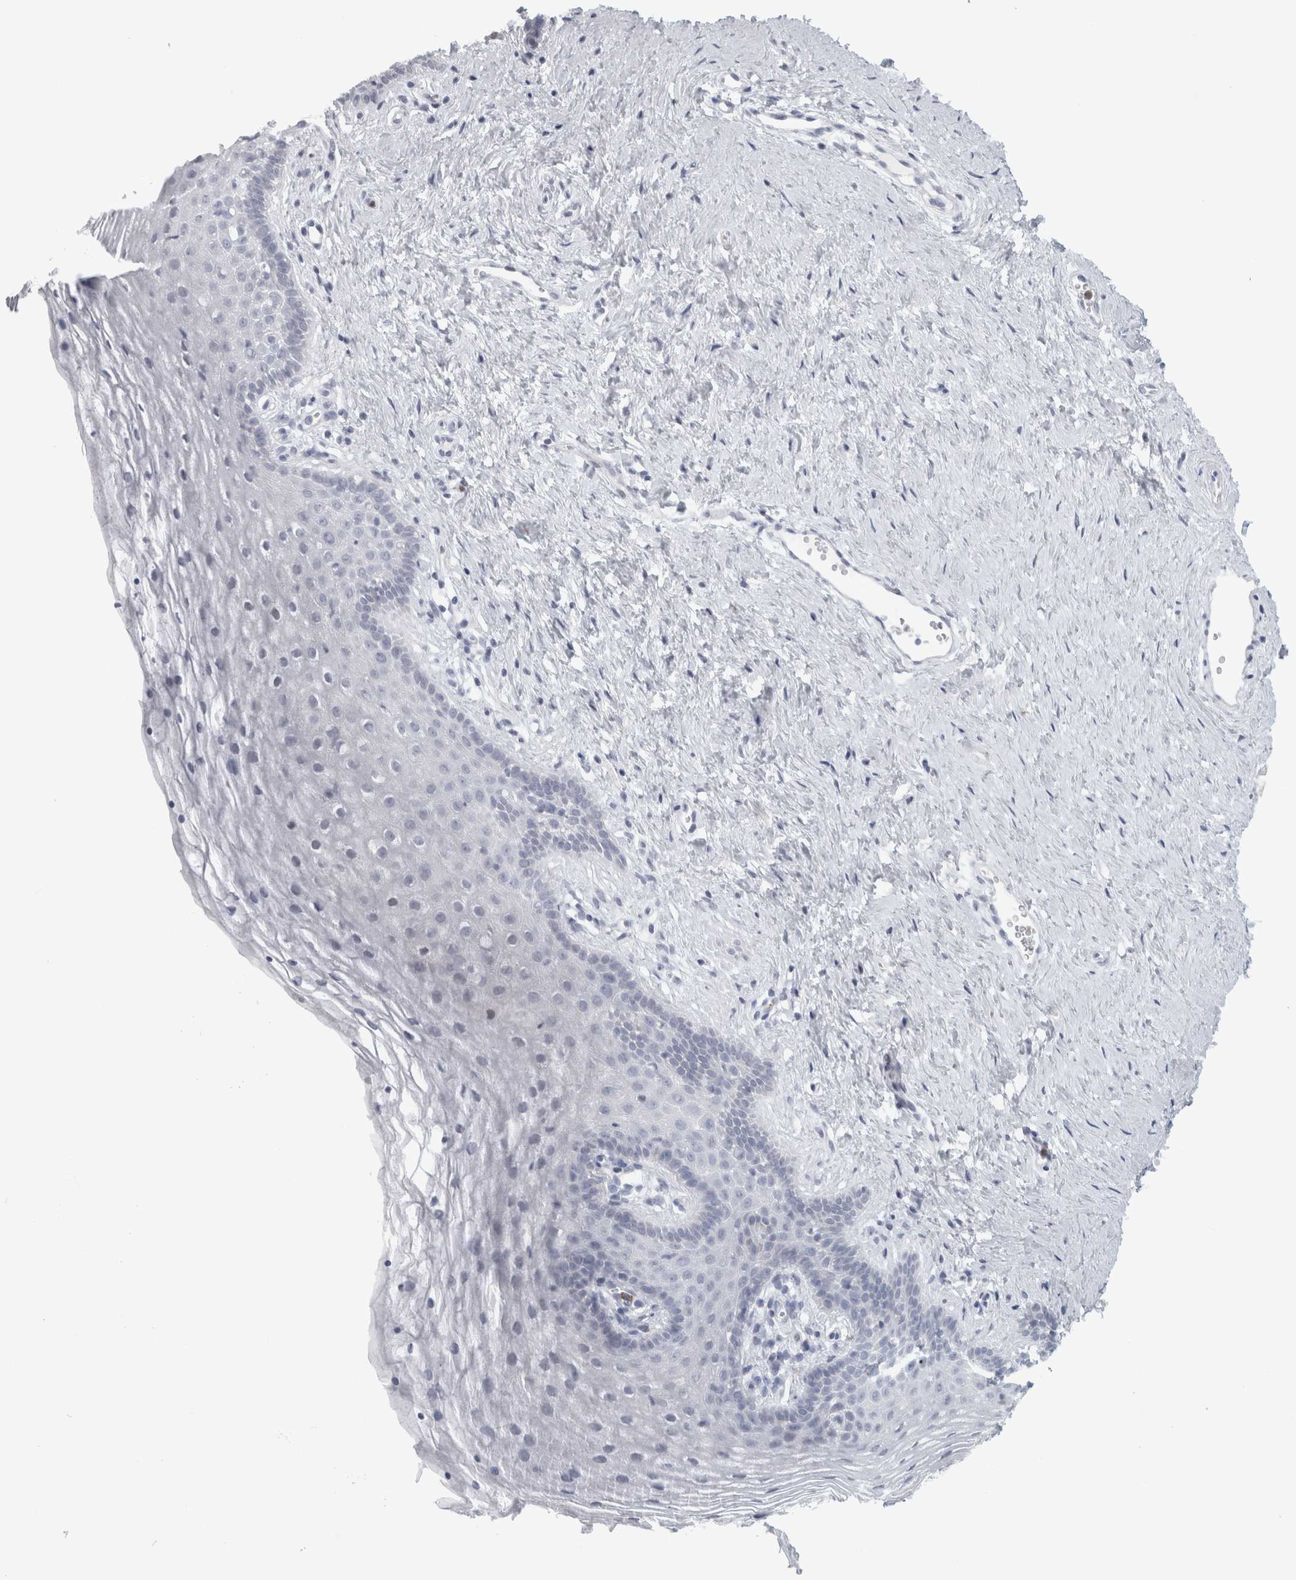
{"staining": {"intensity": "negative", "quantity": "none", "location": "none"}, "tissue": "vagina", "cell_type": "Squamous epithelial cells", "image_type": "normal", "snomed": [{"axis": "morphology", "description": "Normal tissue, NOS"}, {"axis": "topography", "description": "Vagina"}], "caption": "Histopathology image shows no protein staining in squamous epithelial cells of benign vagina.", "gene": "PTPRN2", "patient": {"sex": "female", "age": 32}}